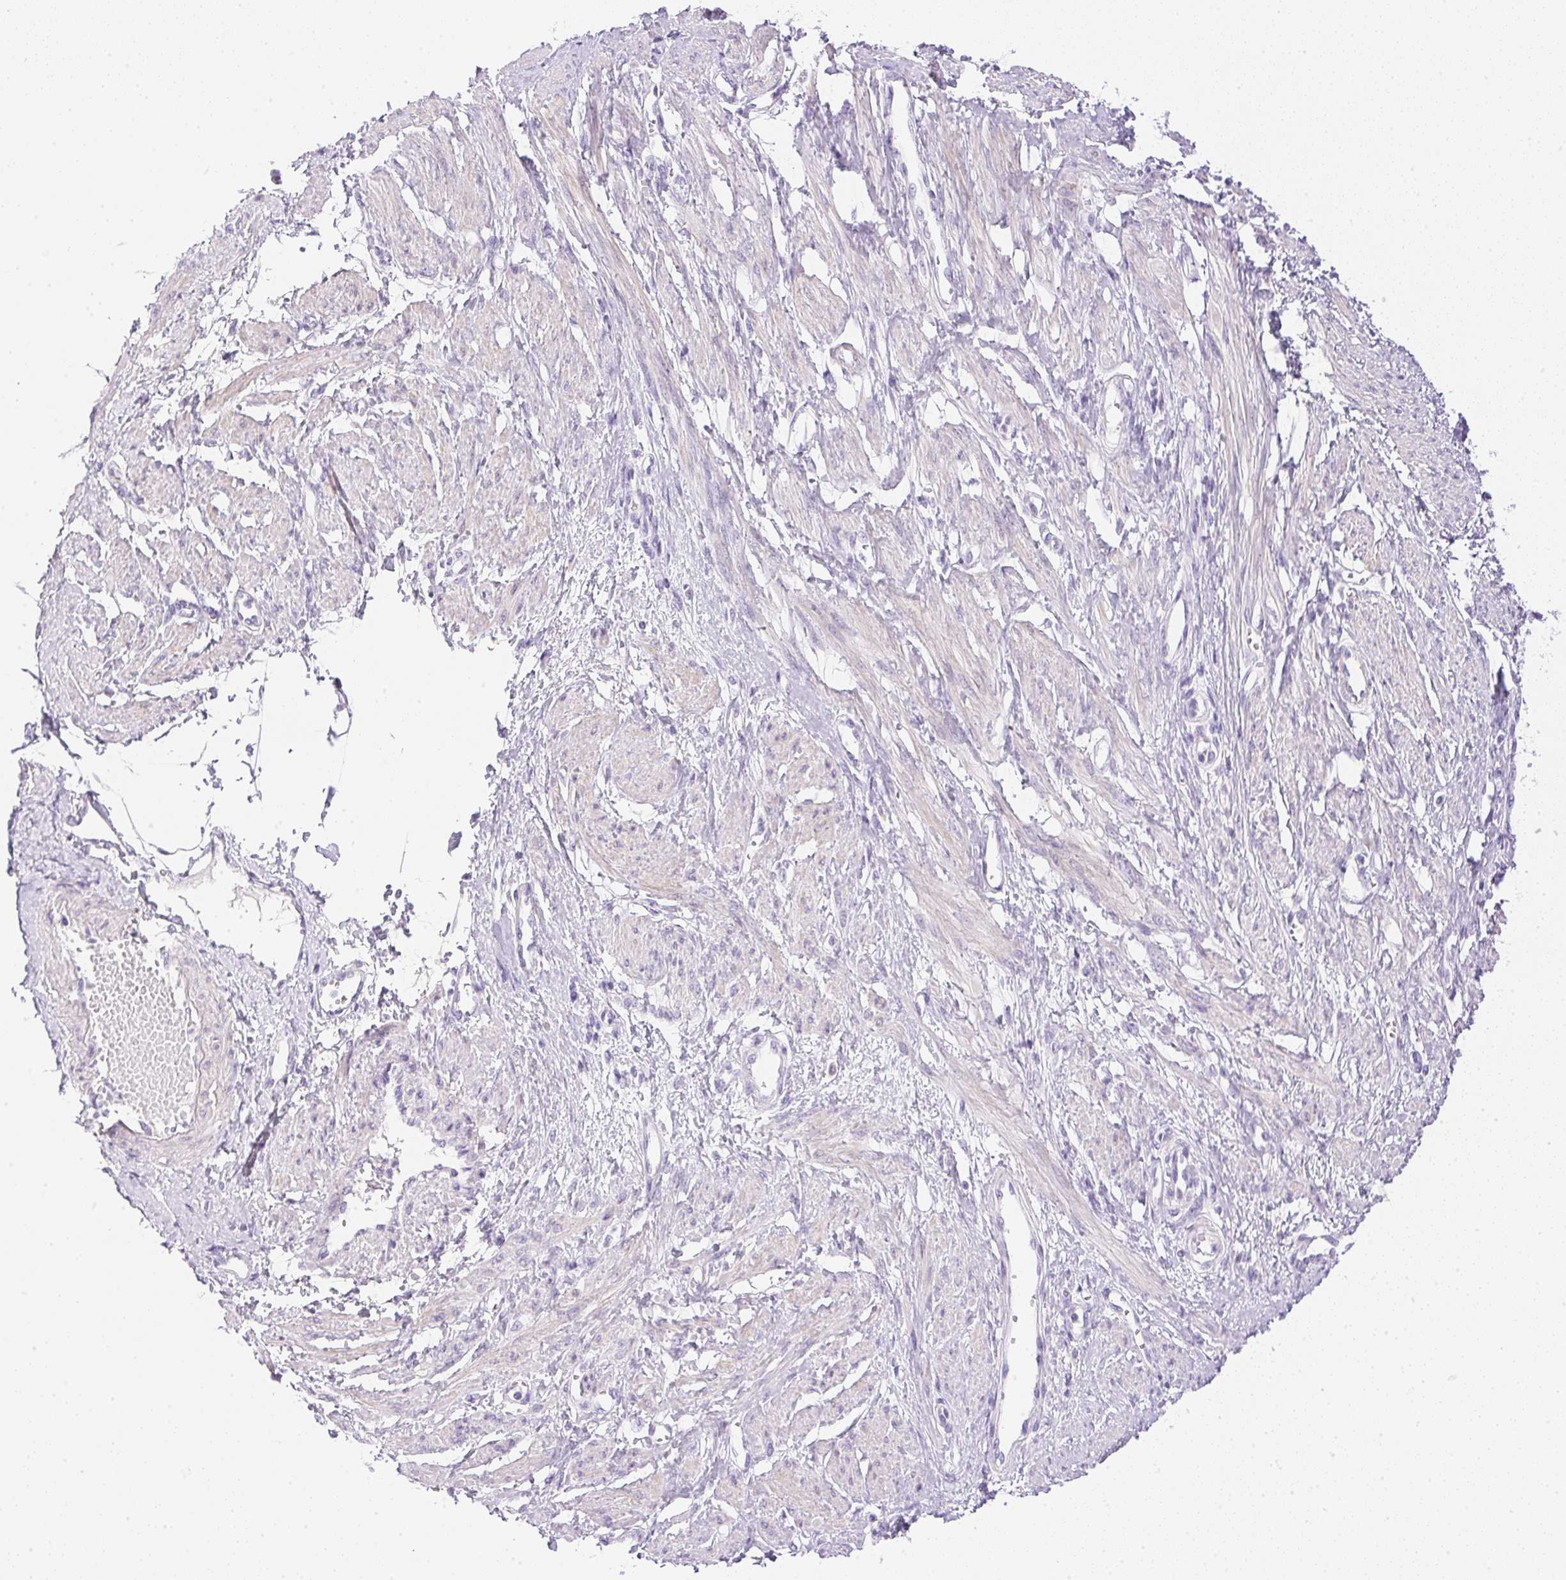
{"staining": {"intensity": "negative", "quantity": "none", "location": "none"}, "tissue": "smooth muscle", "cell_type": "Smooth muscle cells", "image_type": "normal", "snomed": [{"axis": "morphology", "description": "Normal tissue, NOS"}, {"axis": "topography", "description": "Smooth muscle"}, {"axis": "topography", "description": "Uterus"}], "caption": "IHC of benign human smooth muscle reveals no positivity in smooth muscle cells. (DAB (3,3'-diaminobenzidine) immunohistochemistry (IHC) visualized using brightfield microscopy, high magnification).", "gene": "CTRL", "patient": {"sex": "female", "age": 39}}